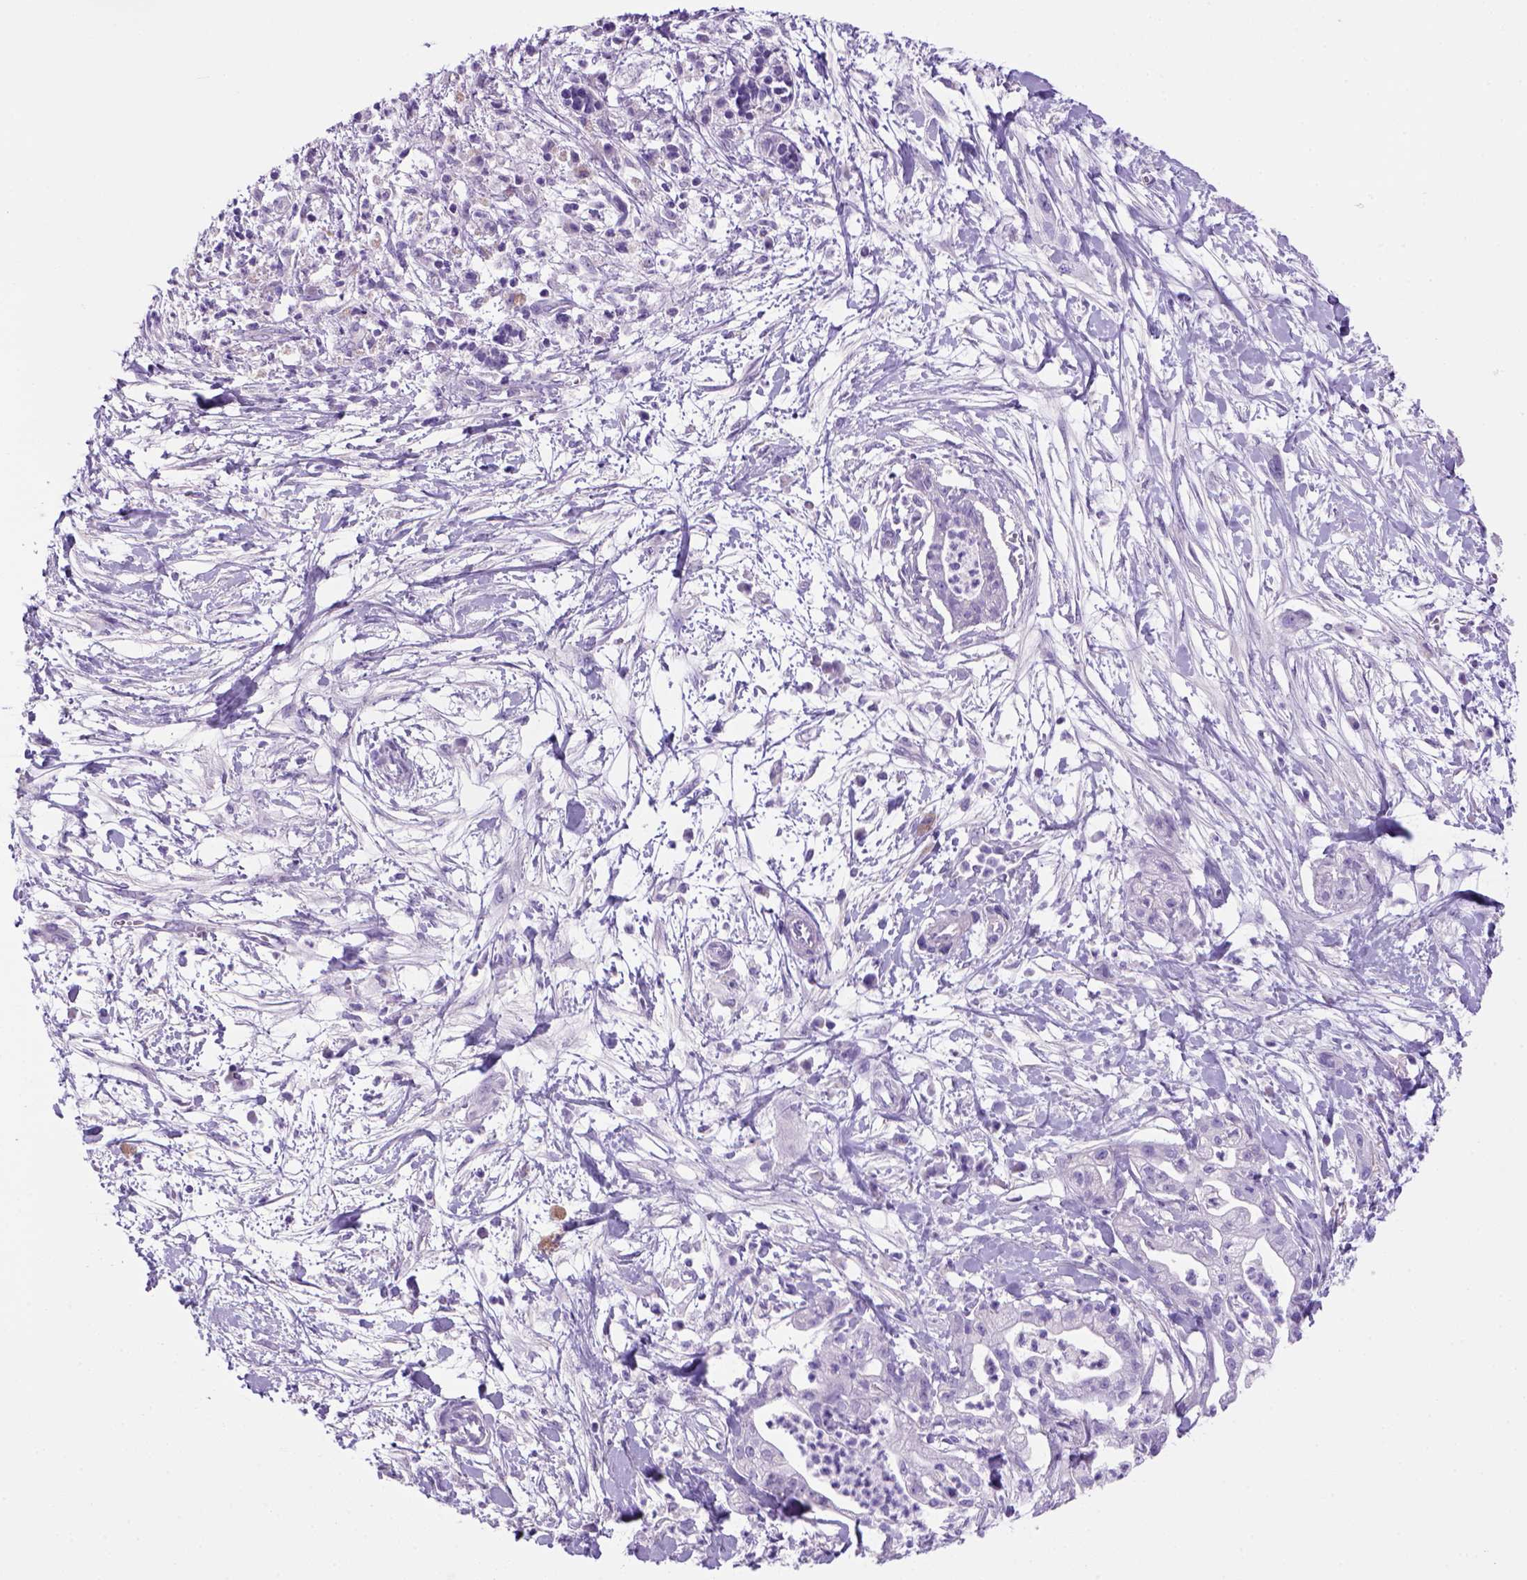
{"staining": {"intensity": "negative", "quantity": "none", "location": "none"}, "tissue": "pancreatic cancer", "cell_type": "Tumor cells", "image_type": "cancer", "snomed": [{"axis": "morphology", "description": "Normal tissue, NOS"}, {"axis": "morphology", "description": "Adenocarcinoma, NOS"}, {"axis": "topography", "description": "Lymph node"}, {"axis": "topography", "description": "Pancreas"}], "caption": "Tumor cells show no significant expression in pancreatic cancer. (DAB immunohistochemistry (IHC) visualized using brightfield microscopy, high magnification).", "gene": "ARHGEF33", "patient": {"sex": "female", "age": 58}}